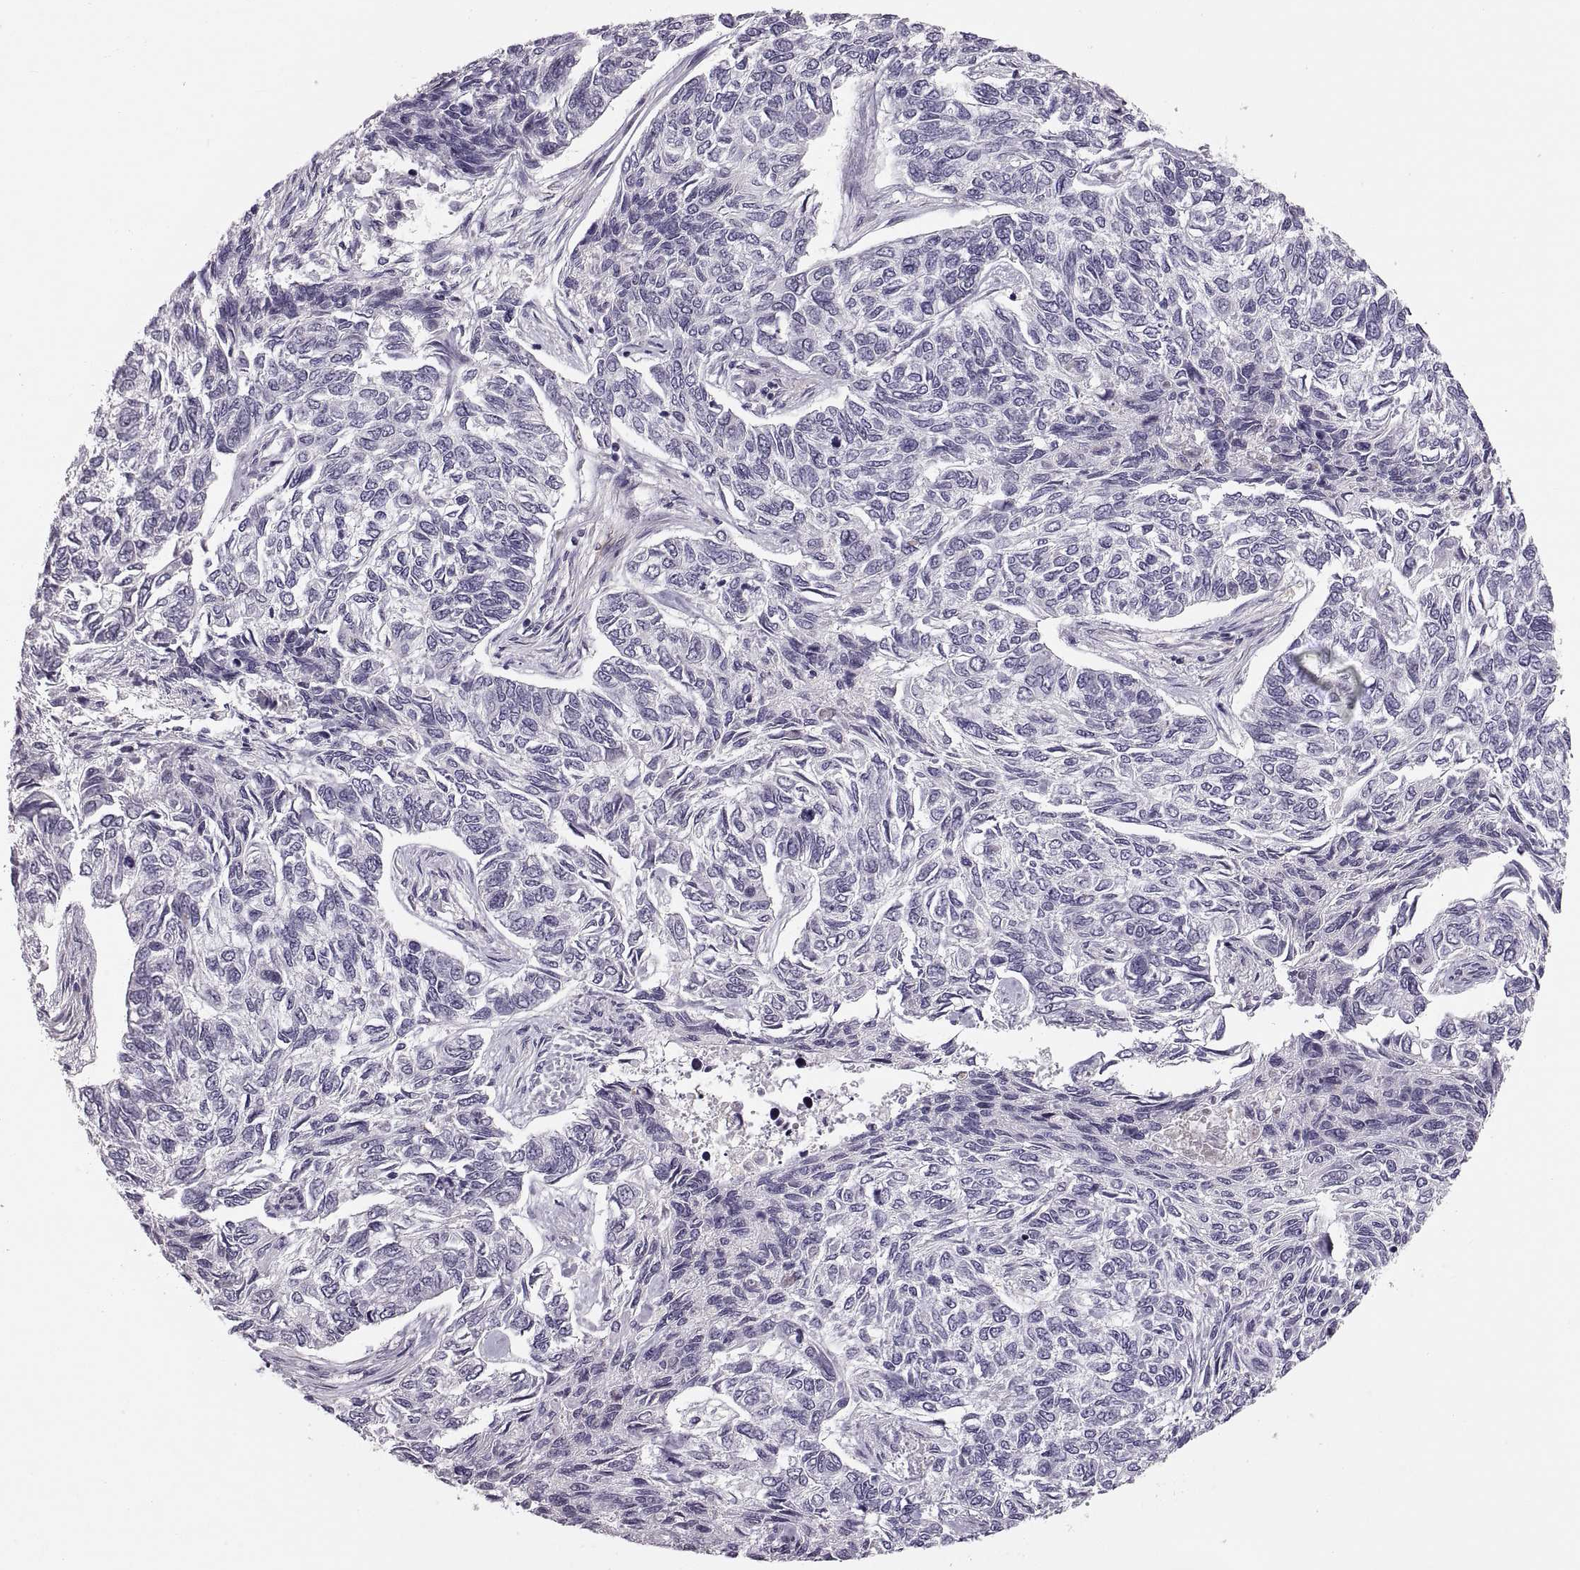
{"staining": {"intensity": "negative", "quantity": "none", "location": "none"}, "tissue": "skin cancer", "cell_type": "Tumor cells", "image_type": "cancer", "snomed": [{"axis": "morphology", "description": "Basal cell carcinoma"}, {"axis": "topography", "description": "Skin"}], "caption": "A photomicrograph of basal cell carcinoma (skin) stained for a protein shows no brown staining in tumor cells.", "gene": "ADH6", "patient": {"sex": "female", "age": 65}}